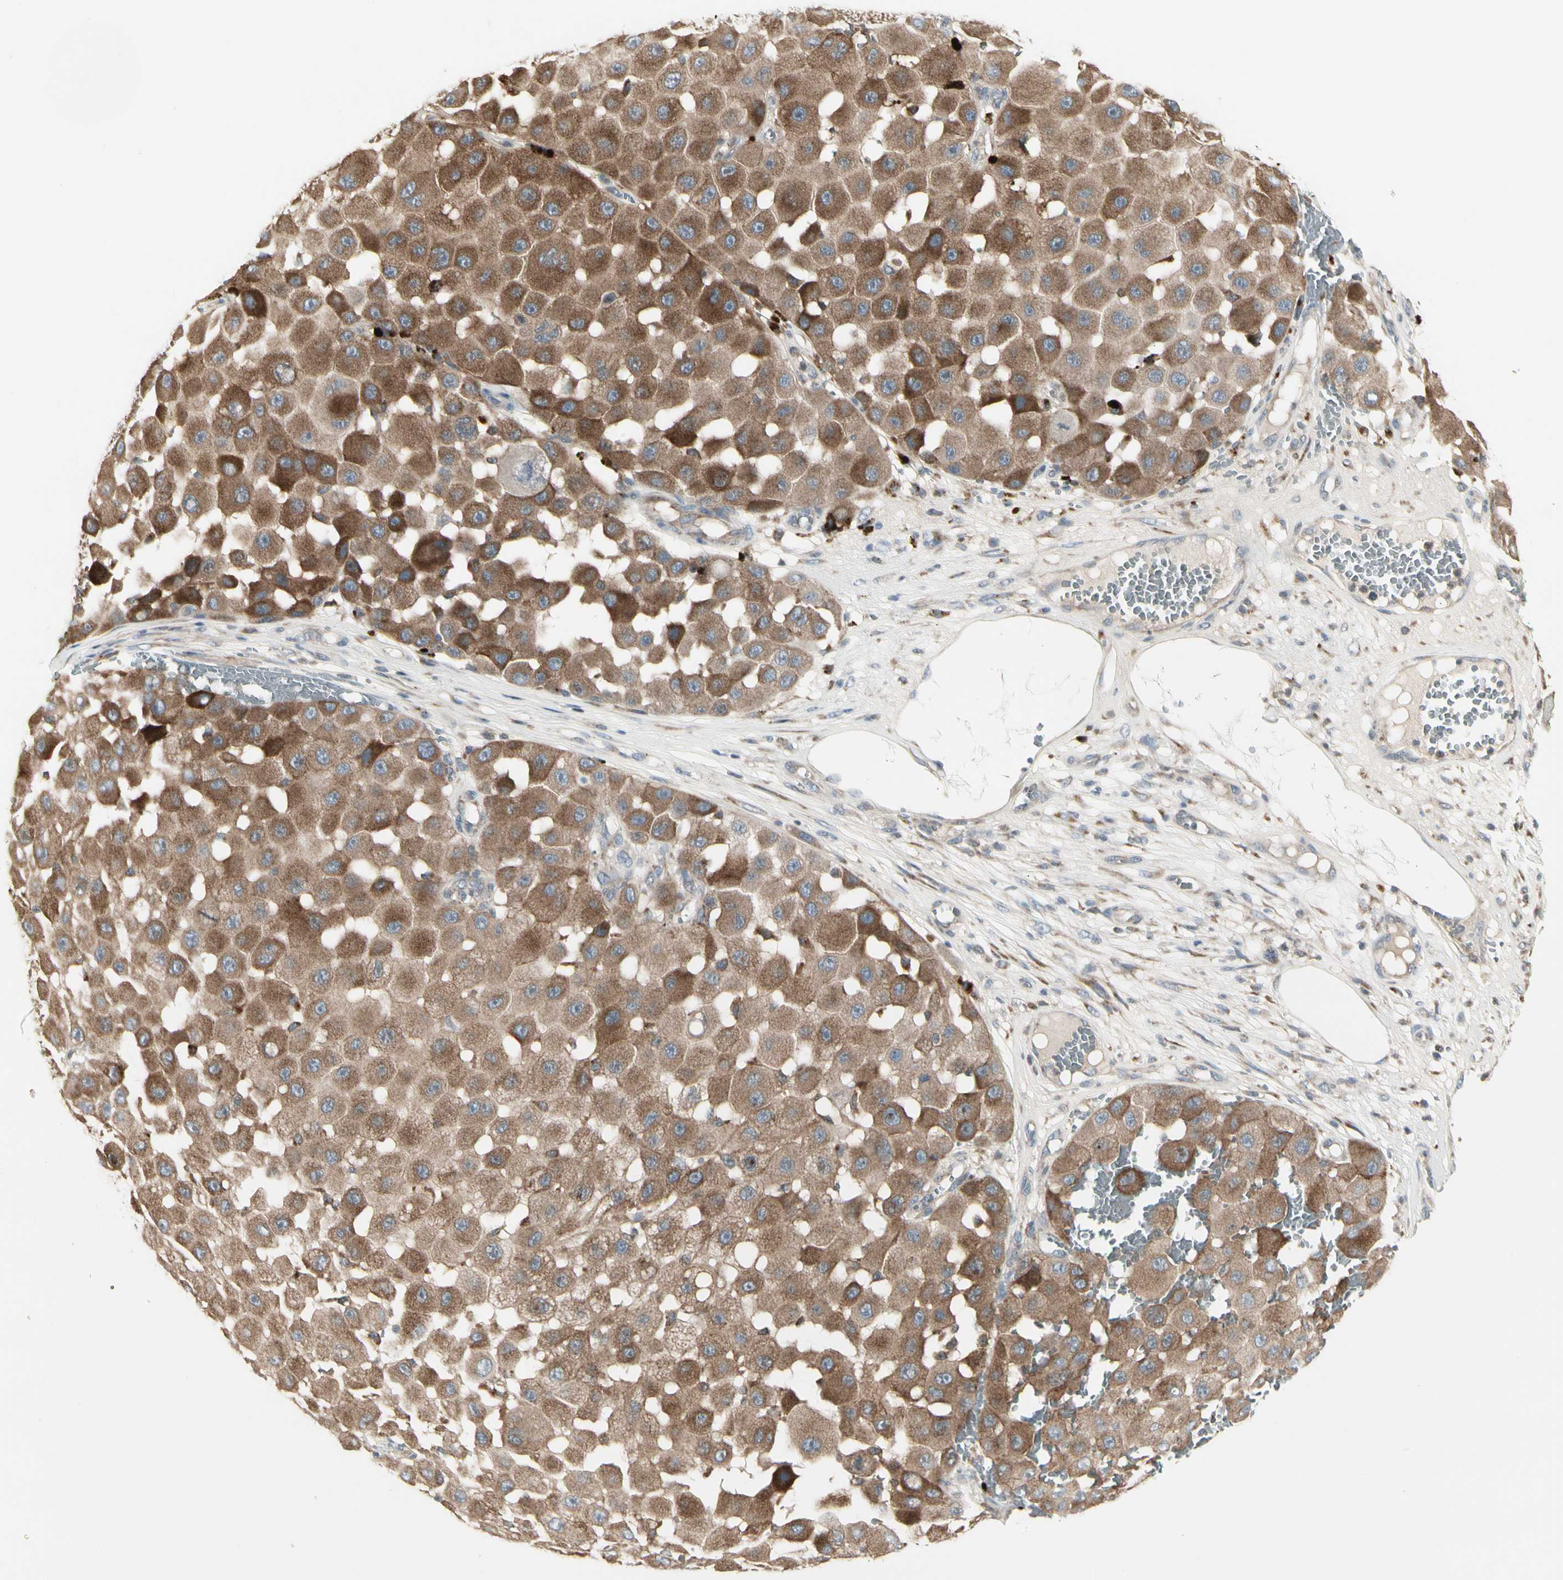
{"staining": {"intensity": "moderate", "quantity": ">75%", "location": "cytoplasmic/membranous"}, "tissue": "melanoma", "cell_type": "Tumor cells", "image_type": "cancer", "snomed": [{"axis": "morphology", "description": "Malignant melanoma, NOS"}, {"axis": "topography", "description": "Skin"}], "caption": "The immunohistochemical stain highlights moderate cytoplasmic/membranous staining in tumor cells of malignant melanoma tissue.", "gene": "GRN", "patient": {"sex": "female", "age": 81}}